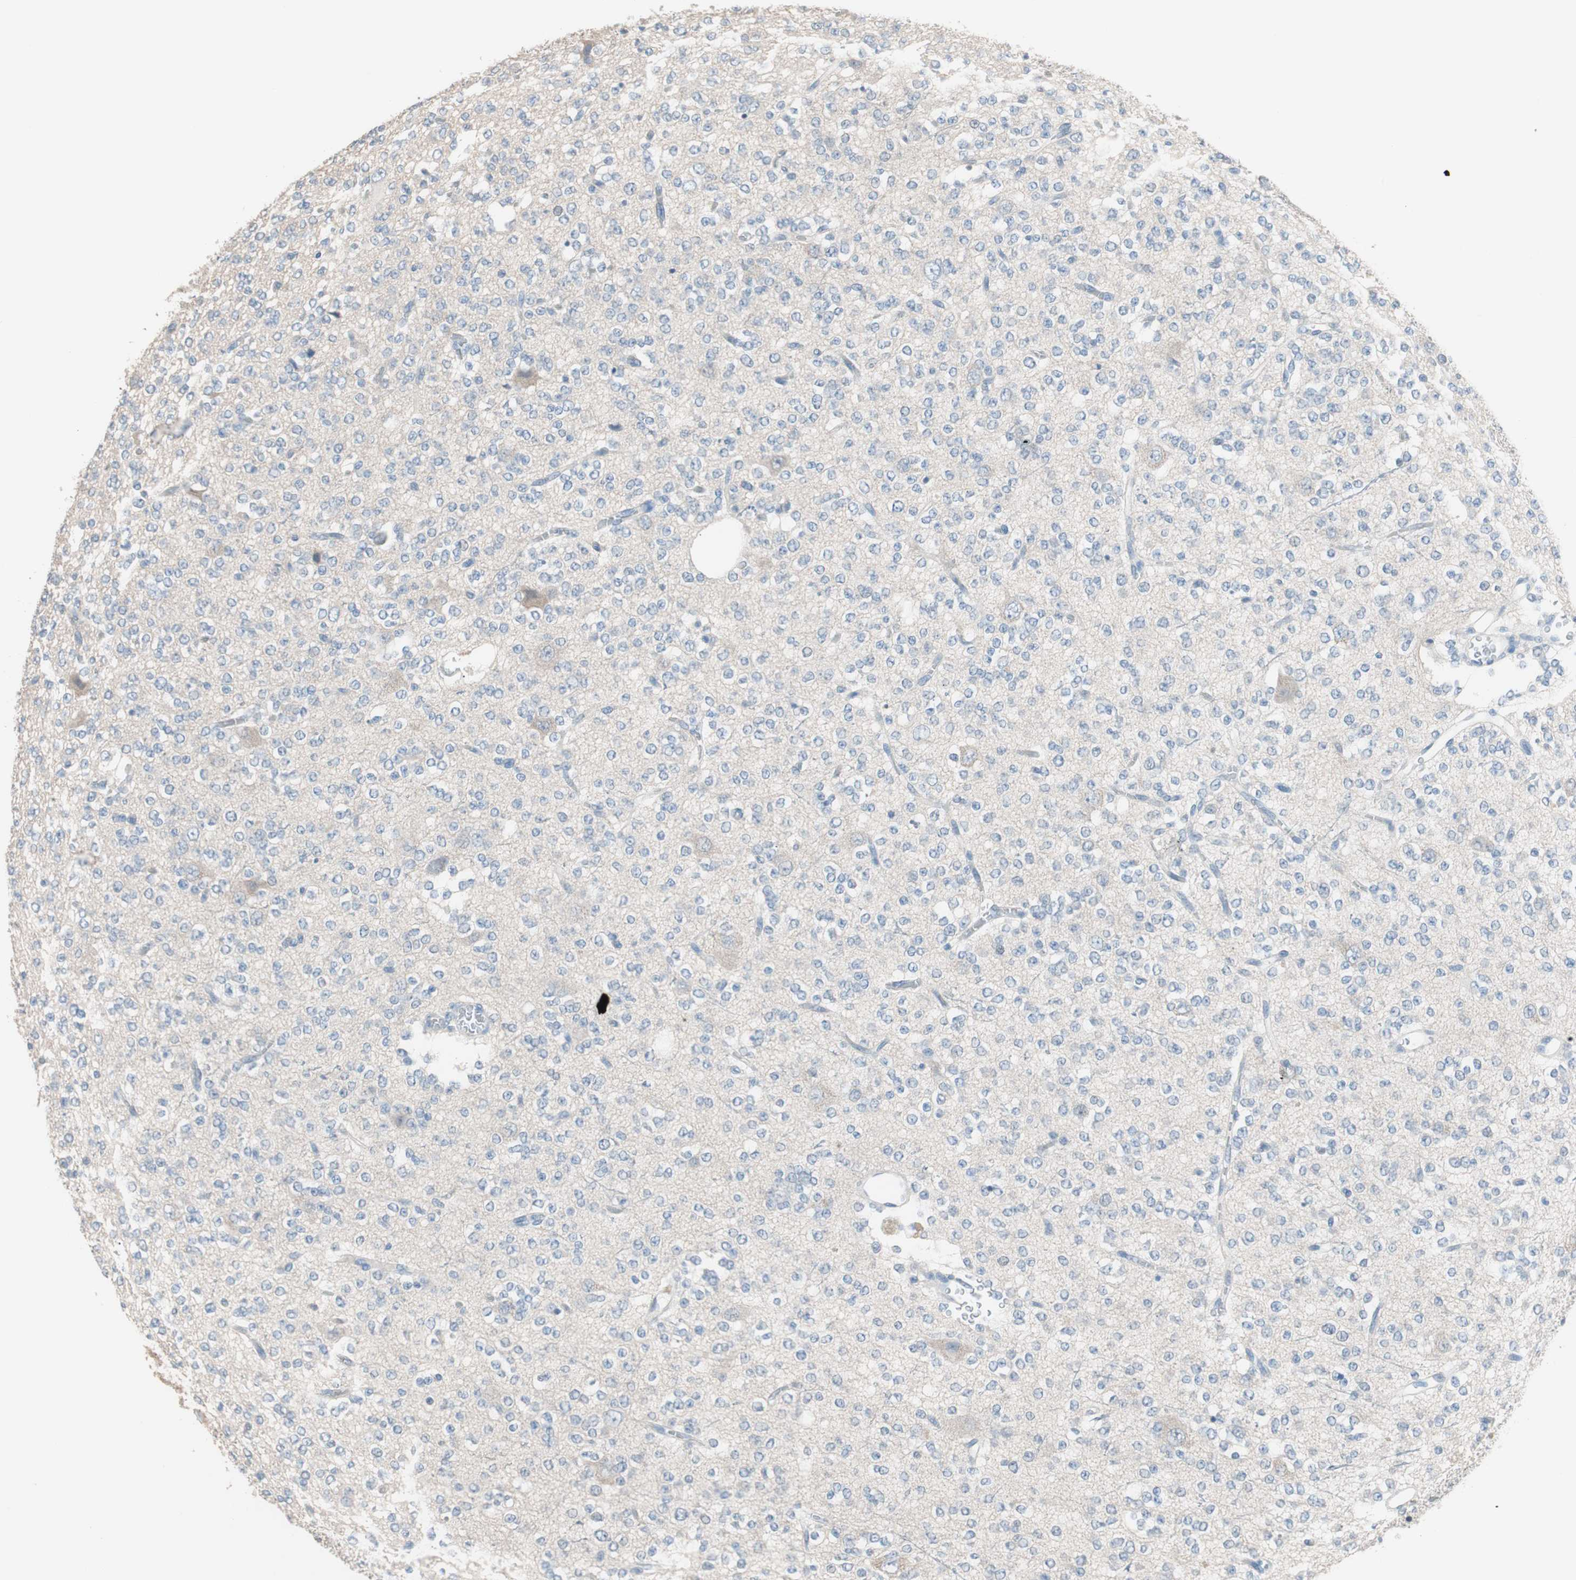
{"staining": {"intensity": "negative", "quantity": "none", "location": "none"}, "tissue": "glioma", "cell_type": "Tumor cells", "image_type": "cancer", "snomed": [{"axis": "morphology", "description": "Glioma, malignant, Low grade"}, {"axis": "topography", "description": "Brain"}], "caption": "Malignant glioma (low-grade) was stained to show a protein in brown. There is no significant positivity in tumor cells.", "gene": "VIL1", "patient": {"sex": "male", "age": 38}}